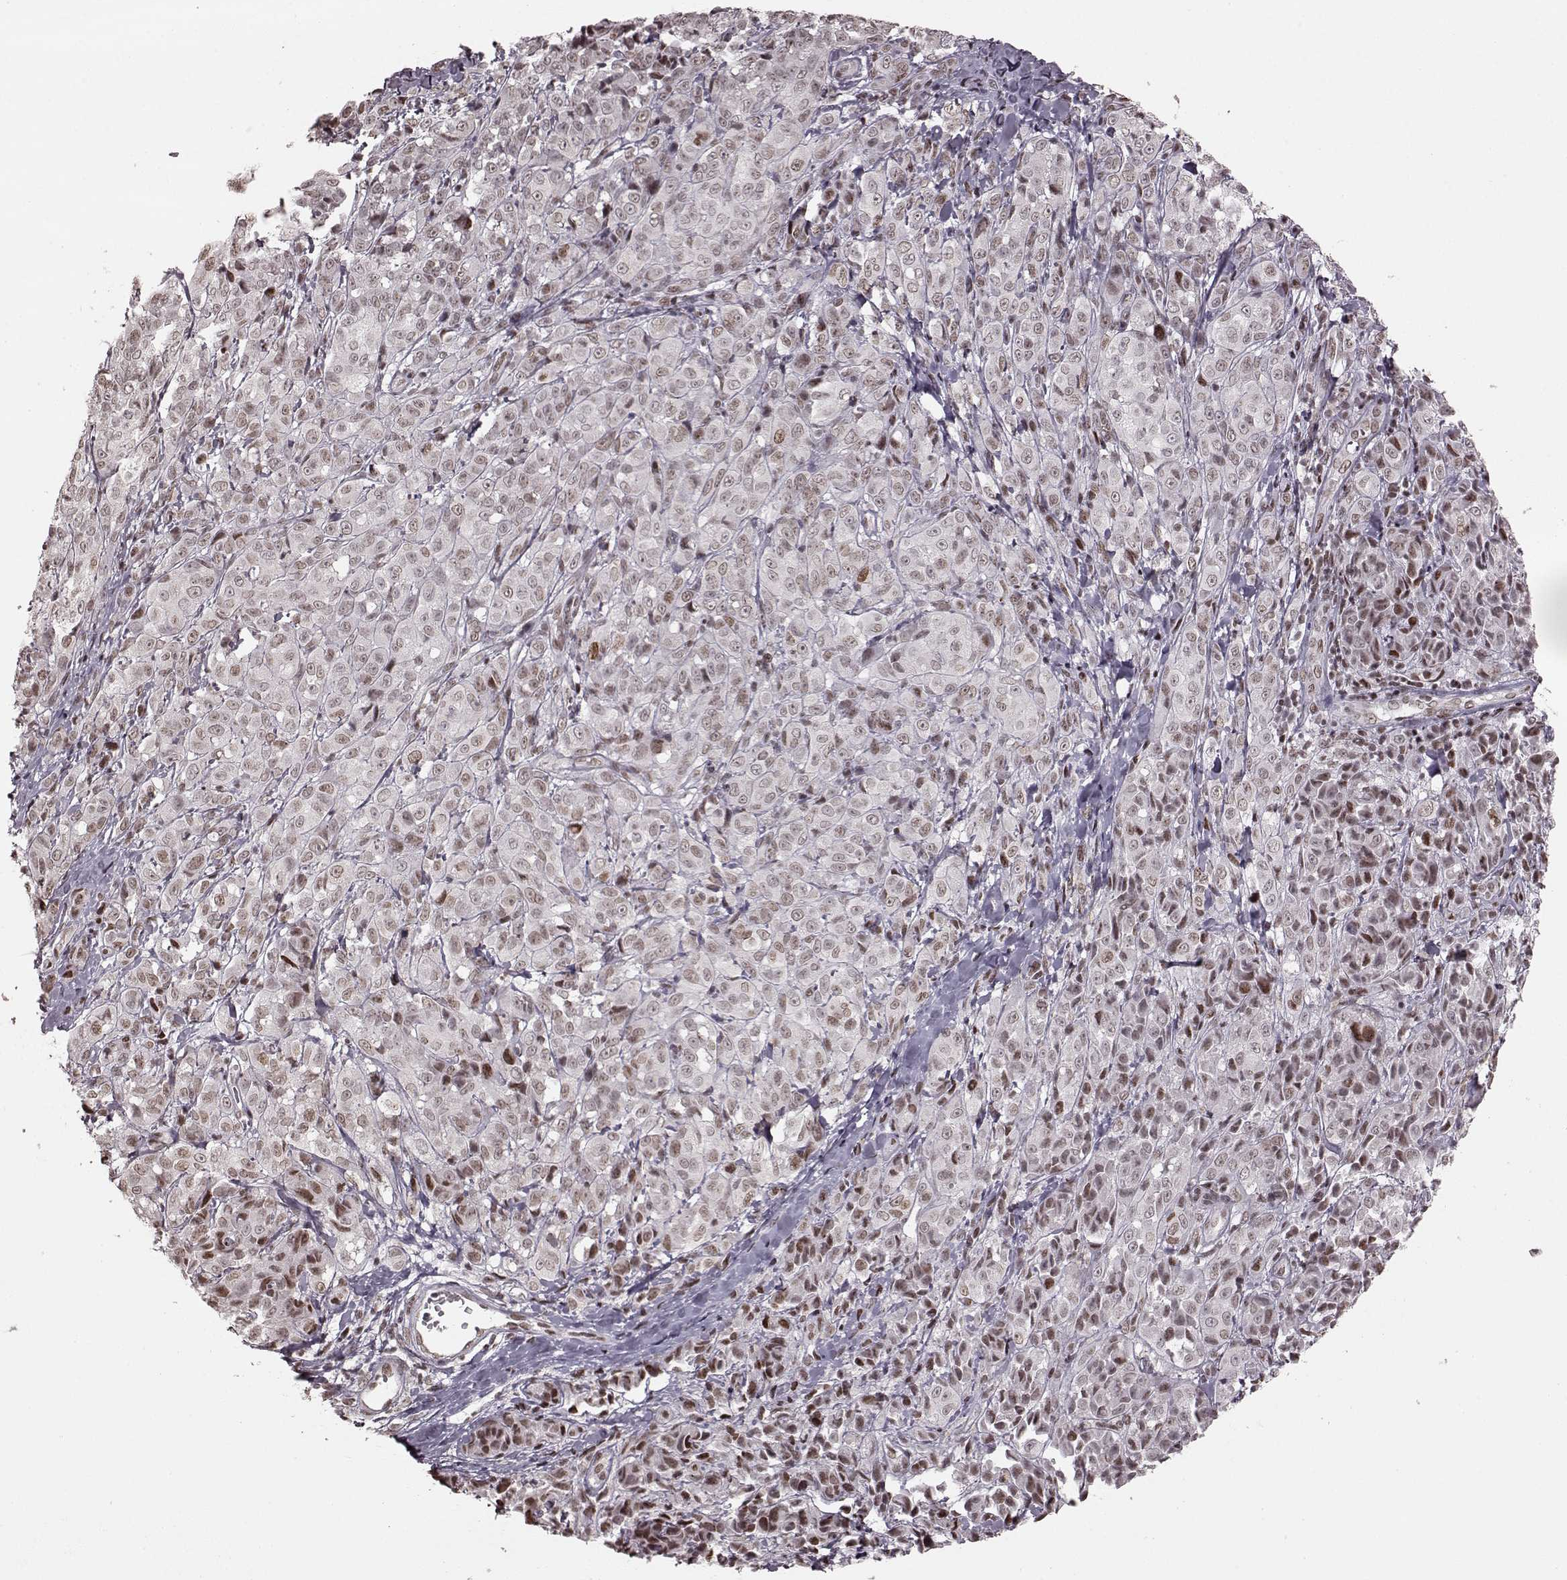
{"staining": {"intensity": "weak", "quantity": "25%-75%", "location": "nuclear"}, "tissue": "melanoma", "cell_type": "Tumor cells", "image_type": "cancer", "snomed": [{"axis": "morphology", "description": "Malignant melanoma, NOS"}, {"axis": "topography", "description": "Skin"}], "caption": "A brown stain highlights weak nuclear positivity of a protein in human malignant melanoma tumor cells.", "gene": "NR2C1", "patient": {"sex": "male", "age": 89}}